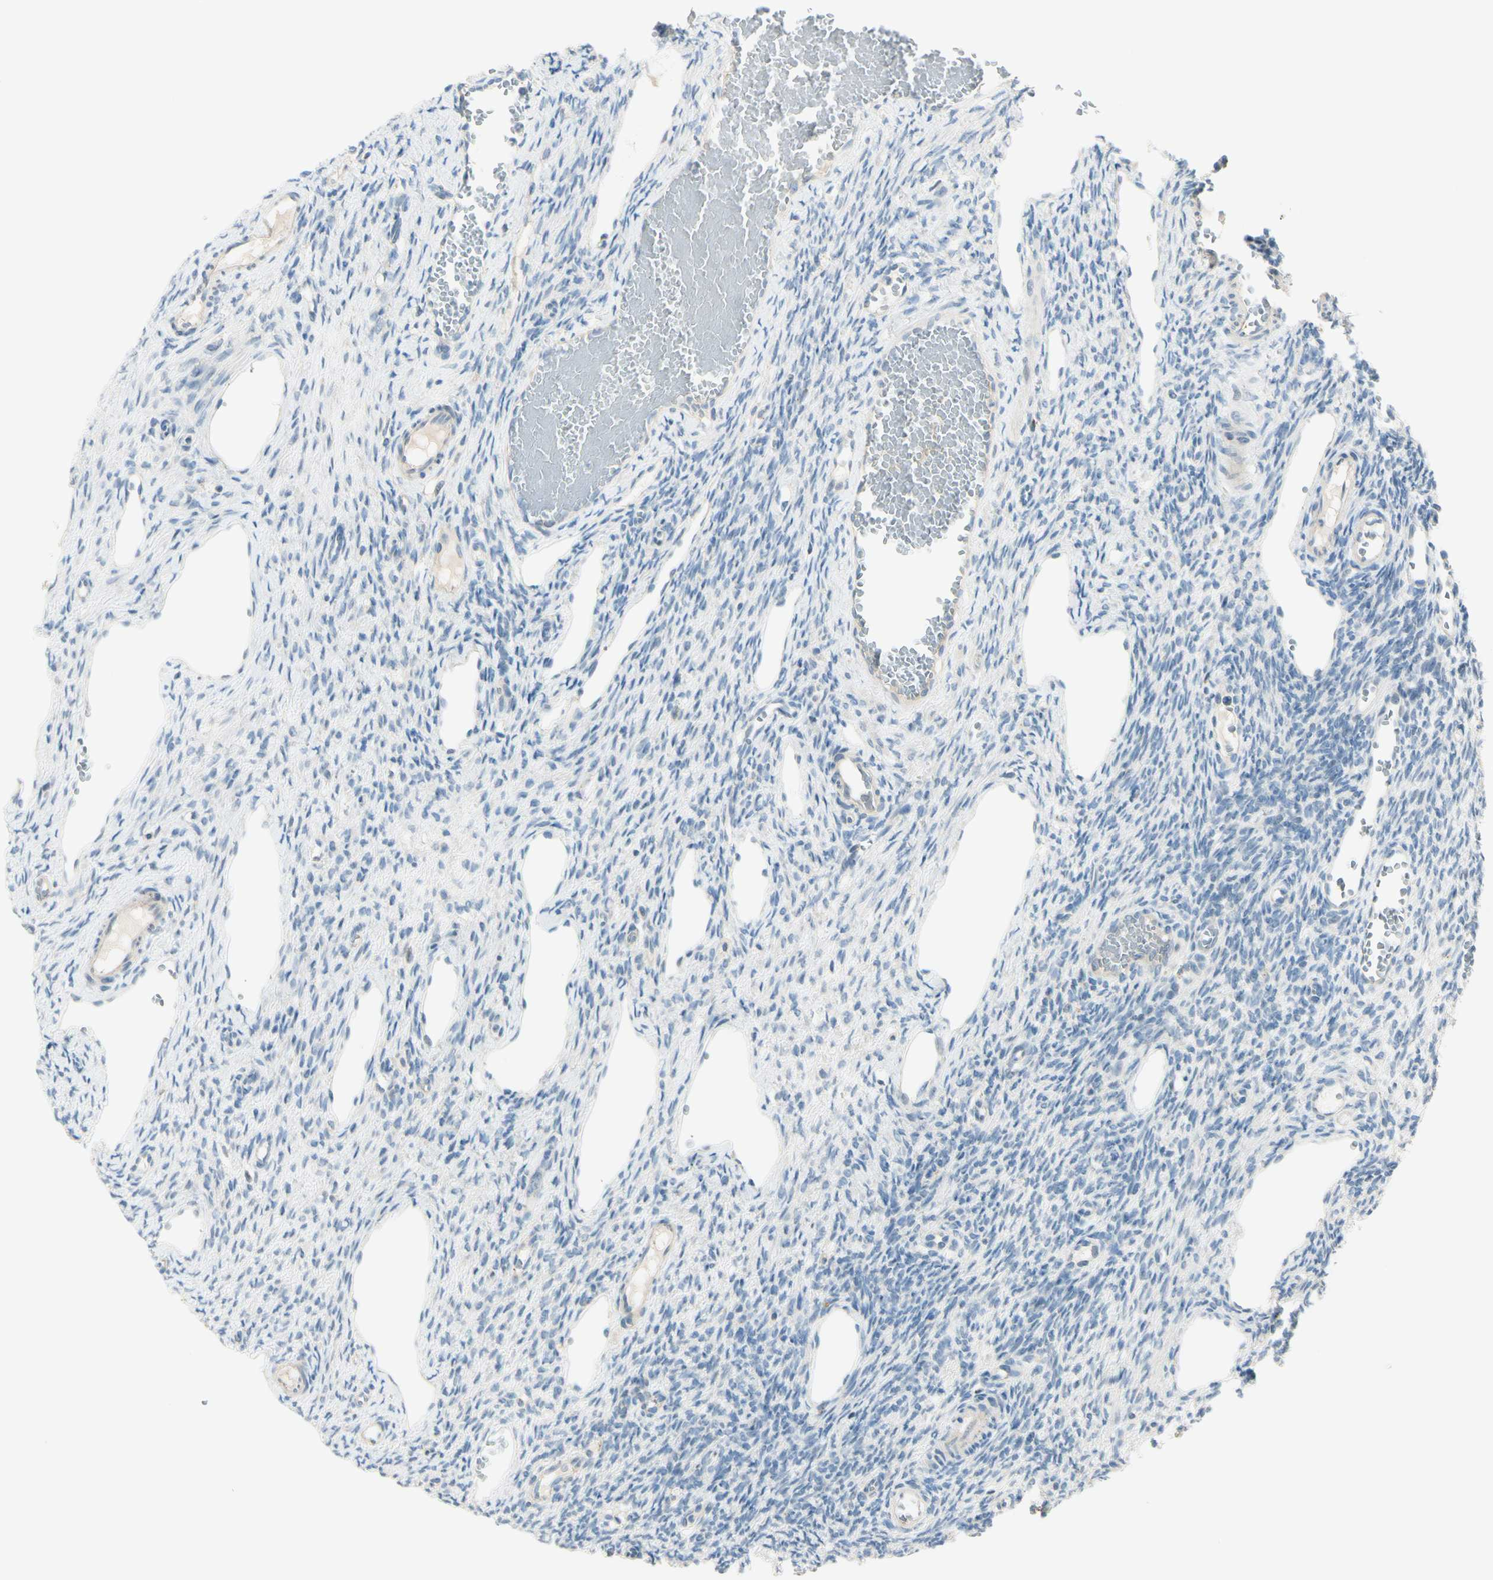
{"staining": {"intensity": "negative", "quantity": "none", "location": "none"}, "tissue": "ovary", "cell_type": "Follicle cells", "image_type": "normal", "snomed": [{"axis": "morphology", "description": "Normal tissue, NOS"}, {"axis": "topography", "description": "Ovary"}], "caption": "DAB immunohistochemical staining of normal ovary reveals no significant positivity in follicle cells.", "gene": "GALNT5", "patient": {"sex": "female", "age": 33}}